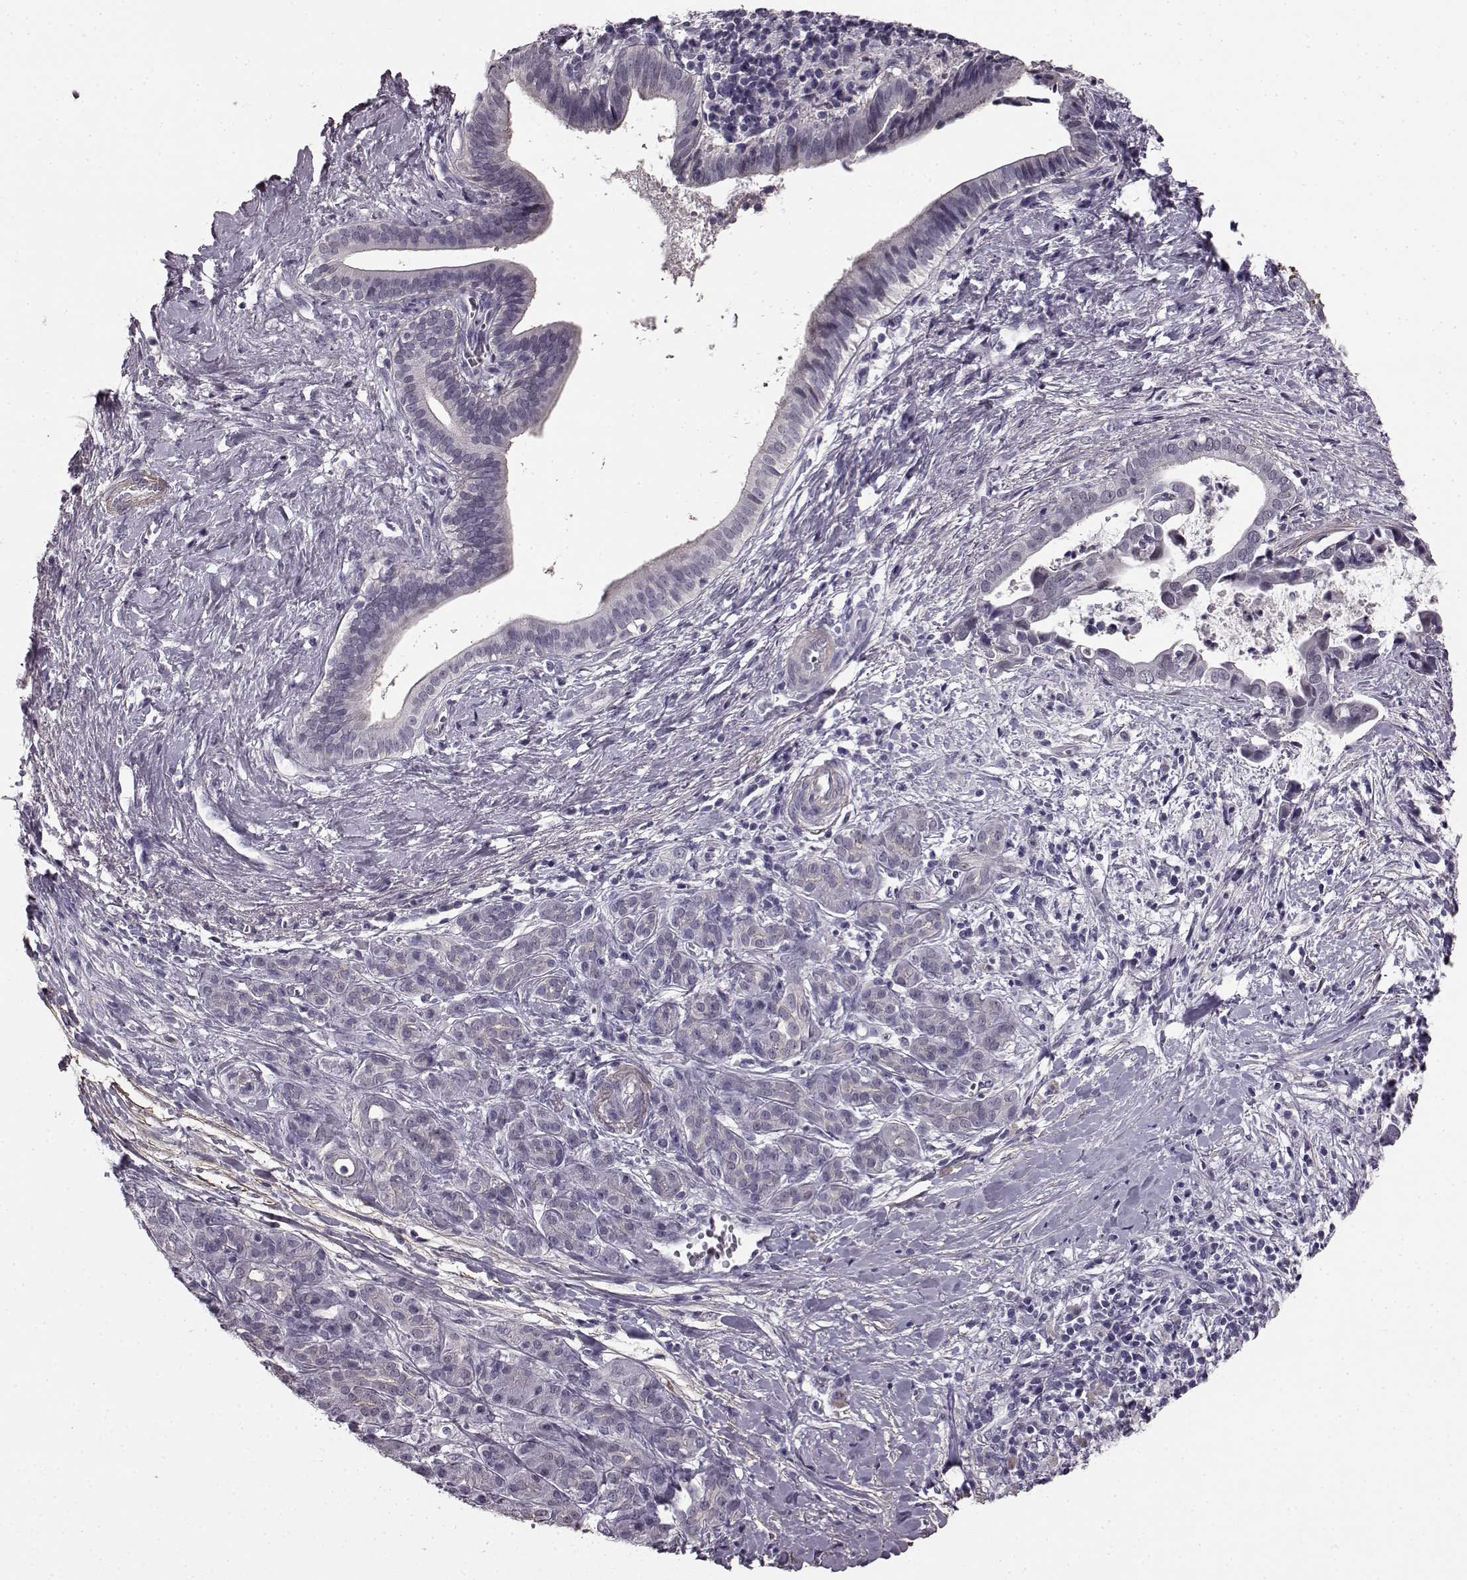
{"staining": {"intensity": "negative", "quantity": "none", "location": "none"}, "tissue": "pancreatic cancer", "cell_type": "Tumor cells", "image_type": "cancer", "snomed": [{"axis": "morphology", "description": "Adenocarcinoma, NOS"}, {"axis": "topography", "description": "Pancreas"}], "caption": "The image reveals no significant expression in tumor cells of pancreatic cancer (adenocarcinoma).", "gene": "SLCO3A1", "patient": {"sex": "male", "age": 61}}